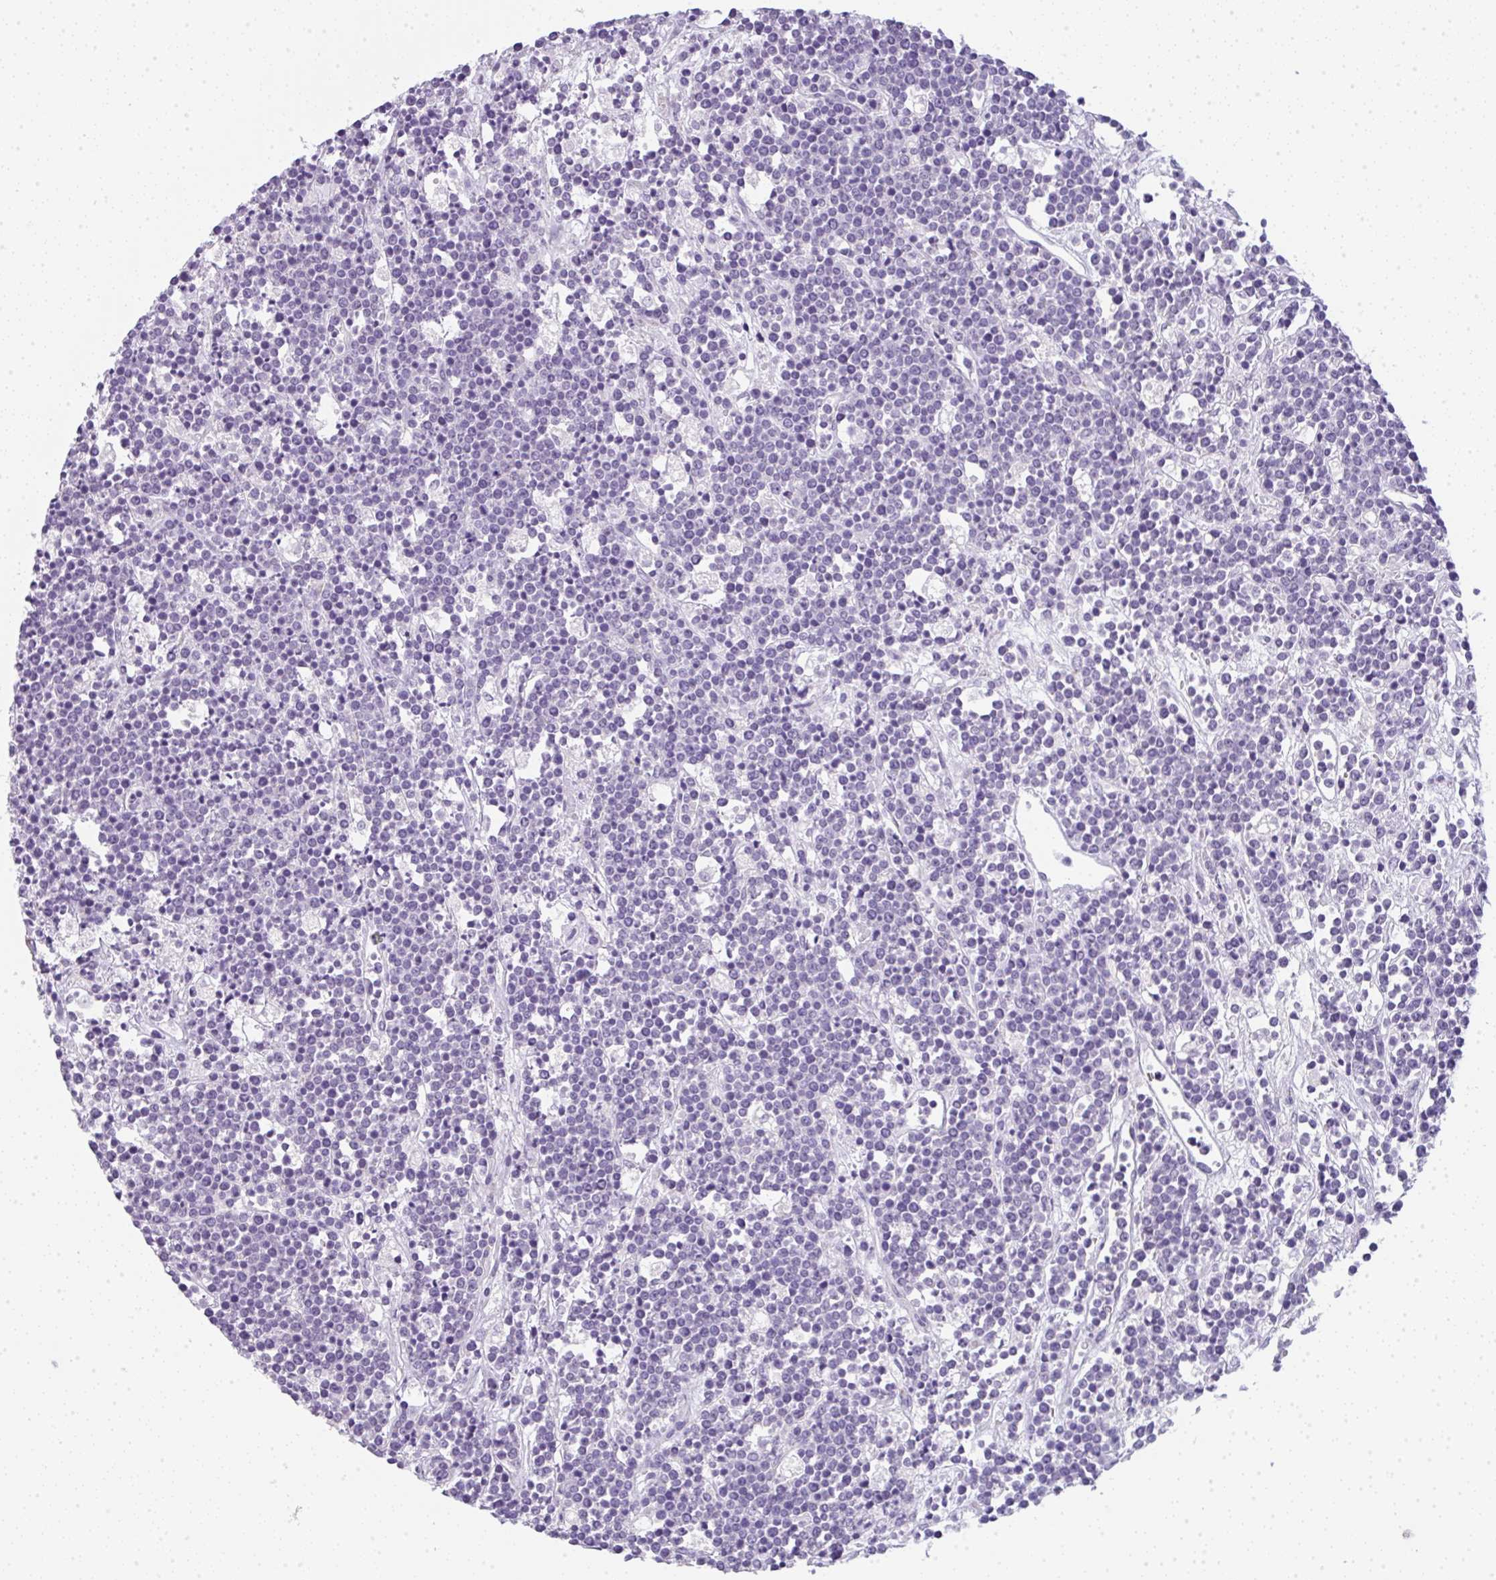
{"staining": {"intensity": "negative", "quantity": "none", "location": "none"}, "tissue": "lymphoma", "cell_type": "Tumor cells", "image_type": "cancer", "snomed": [{"axis": "morphology", "description": "Malignant lymphoma, non-Hodgkin's type, High grade"}, {"axis": "topography", "description": "Ovary"}], "caption": "Tumor cells are negative for brown protein staining in high-grade malignant lymphoma, non-Hodgkin's type.", "gene": "LPAR4", "patient": {"sex": "female", "age": 56}}